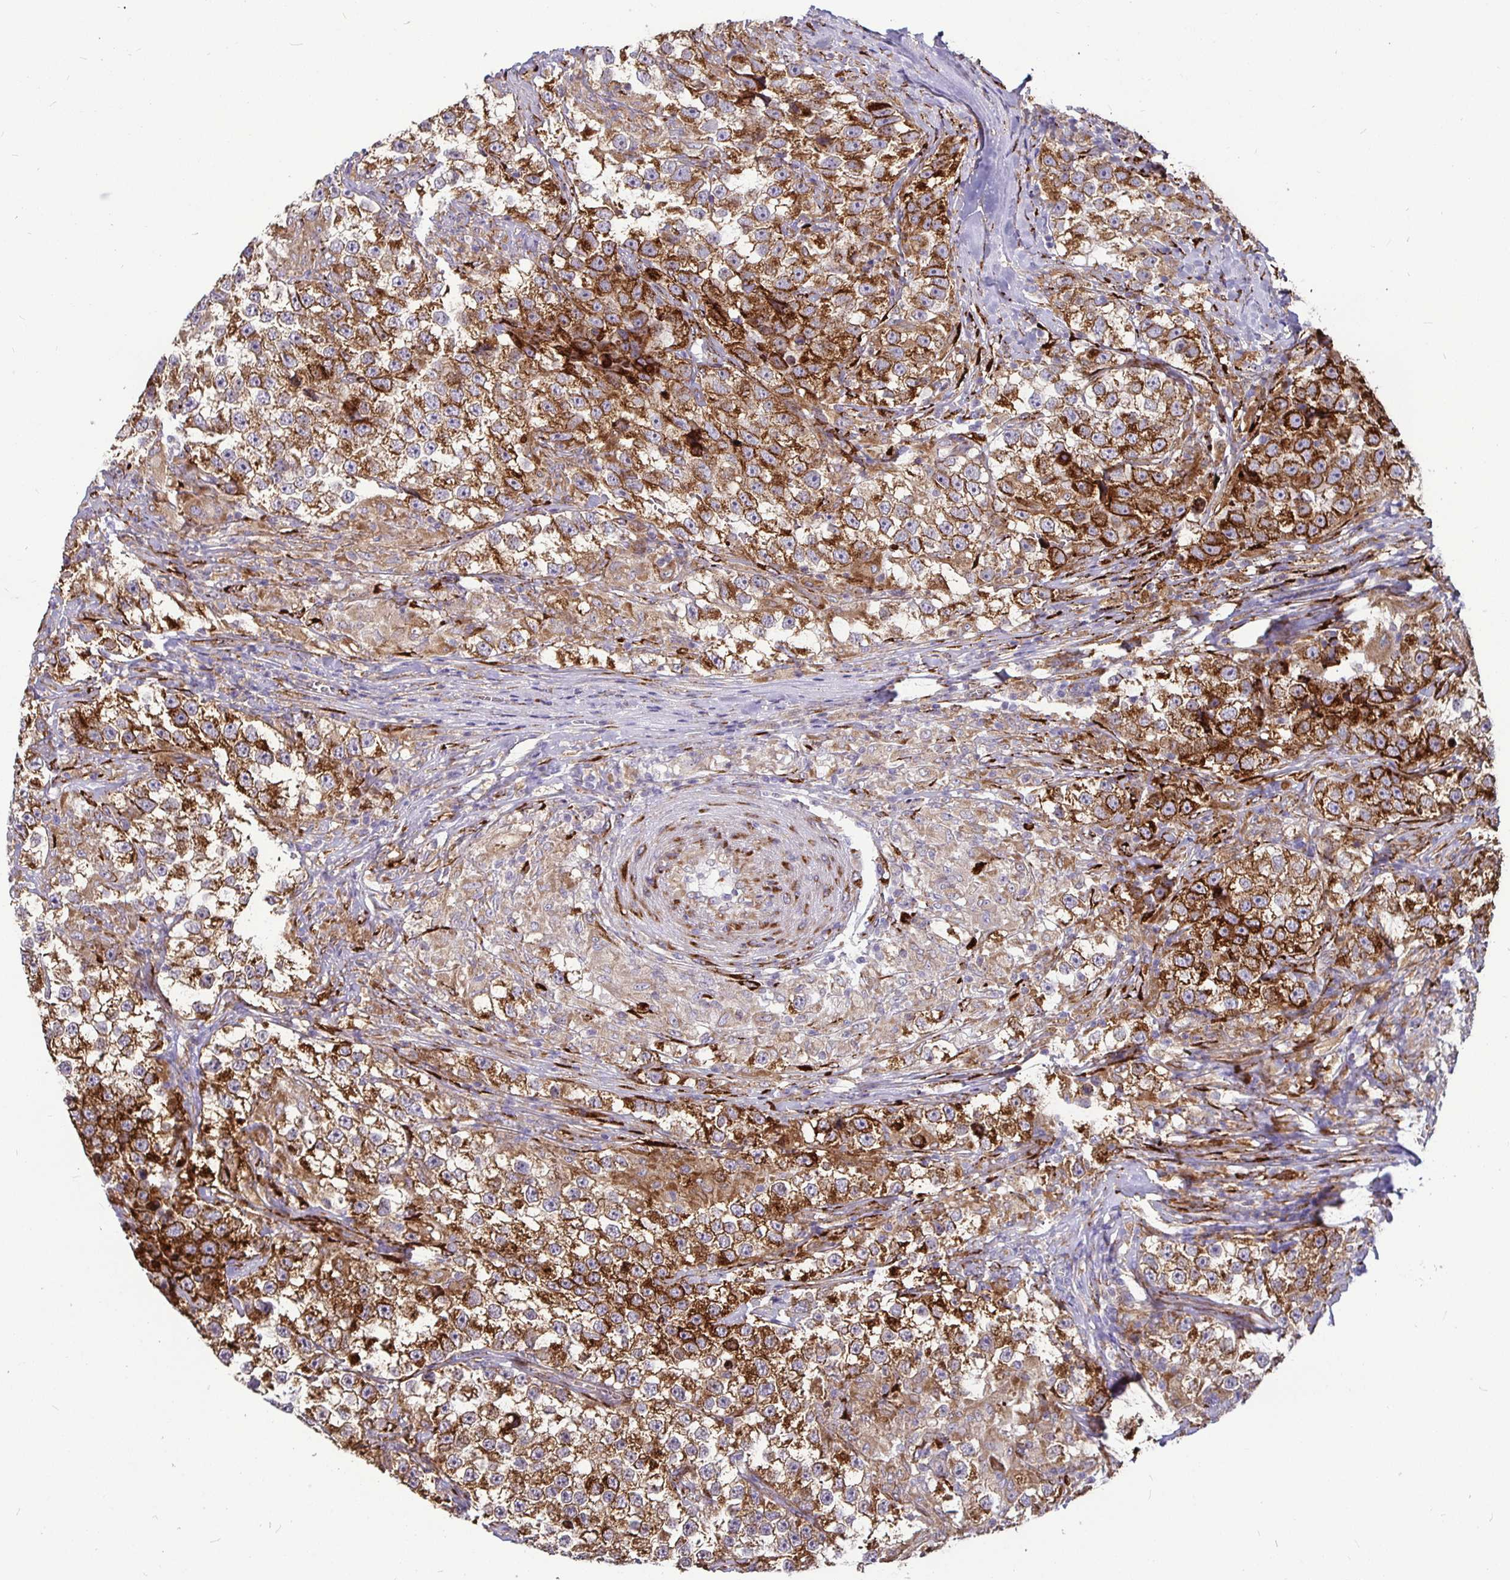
{"staining": {"intensity": "strong", "quantity": ">75%", "location": "cytoplasmic/membranous"}, "tissue": "testis cancer", "cell_type": "Tumor cells", "image_type": "cancer", "snomed": [{"axis": "morphology", "description": "Seminoma, NOS"}, {"axis": "topography", "description": "Testis"}], "caption": "Immunohistochemistry staining of testis seminoma, which exhibits high levels of strong cytoplasmic/membranous expression in approximately >75% of tumor cells indicating strong cytoplasmic/membranous protein expression. The staining was performed using DAB (brown) for protein detection and nuclei were counterstained in hematoxylin (blue).", "gene": "P4HA2", "patient": {"sex": "male", "age": 46}}